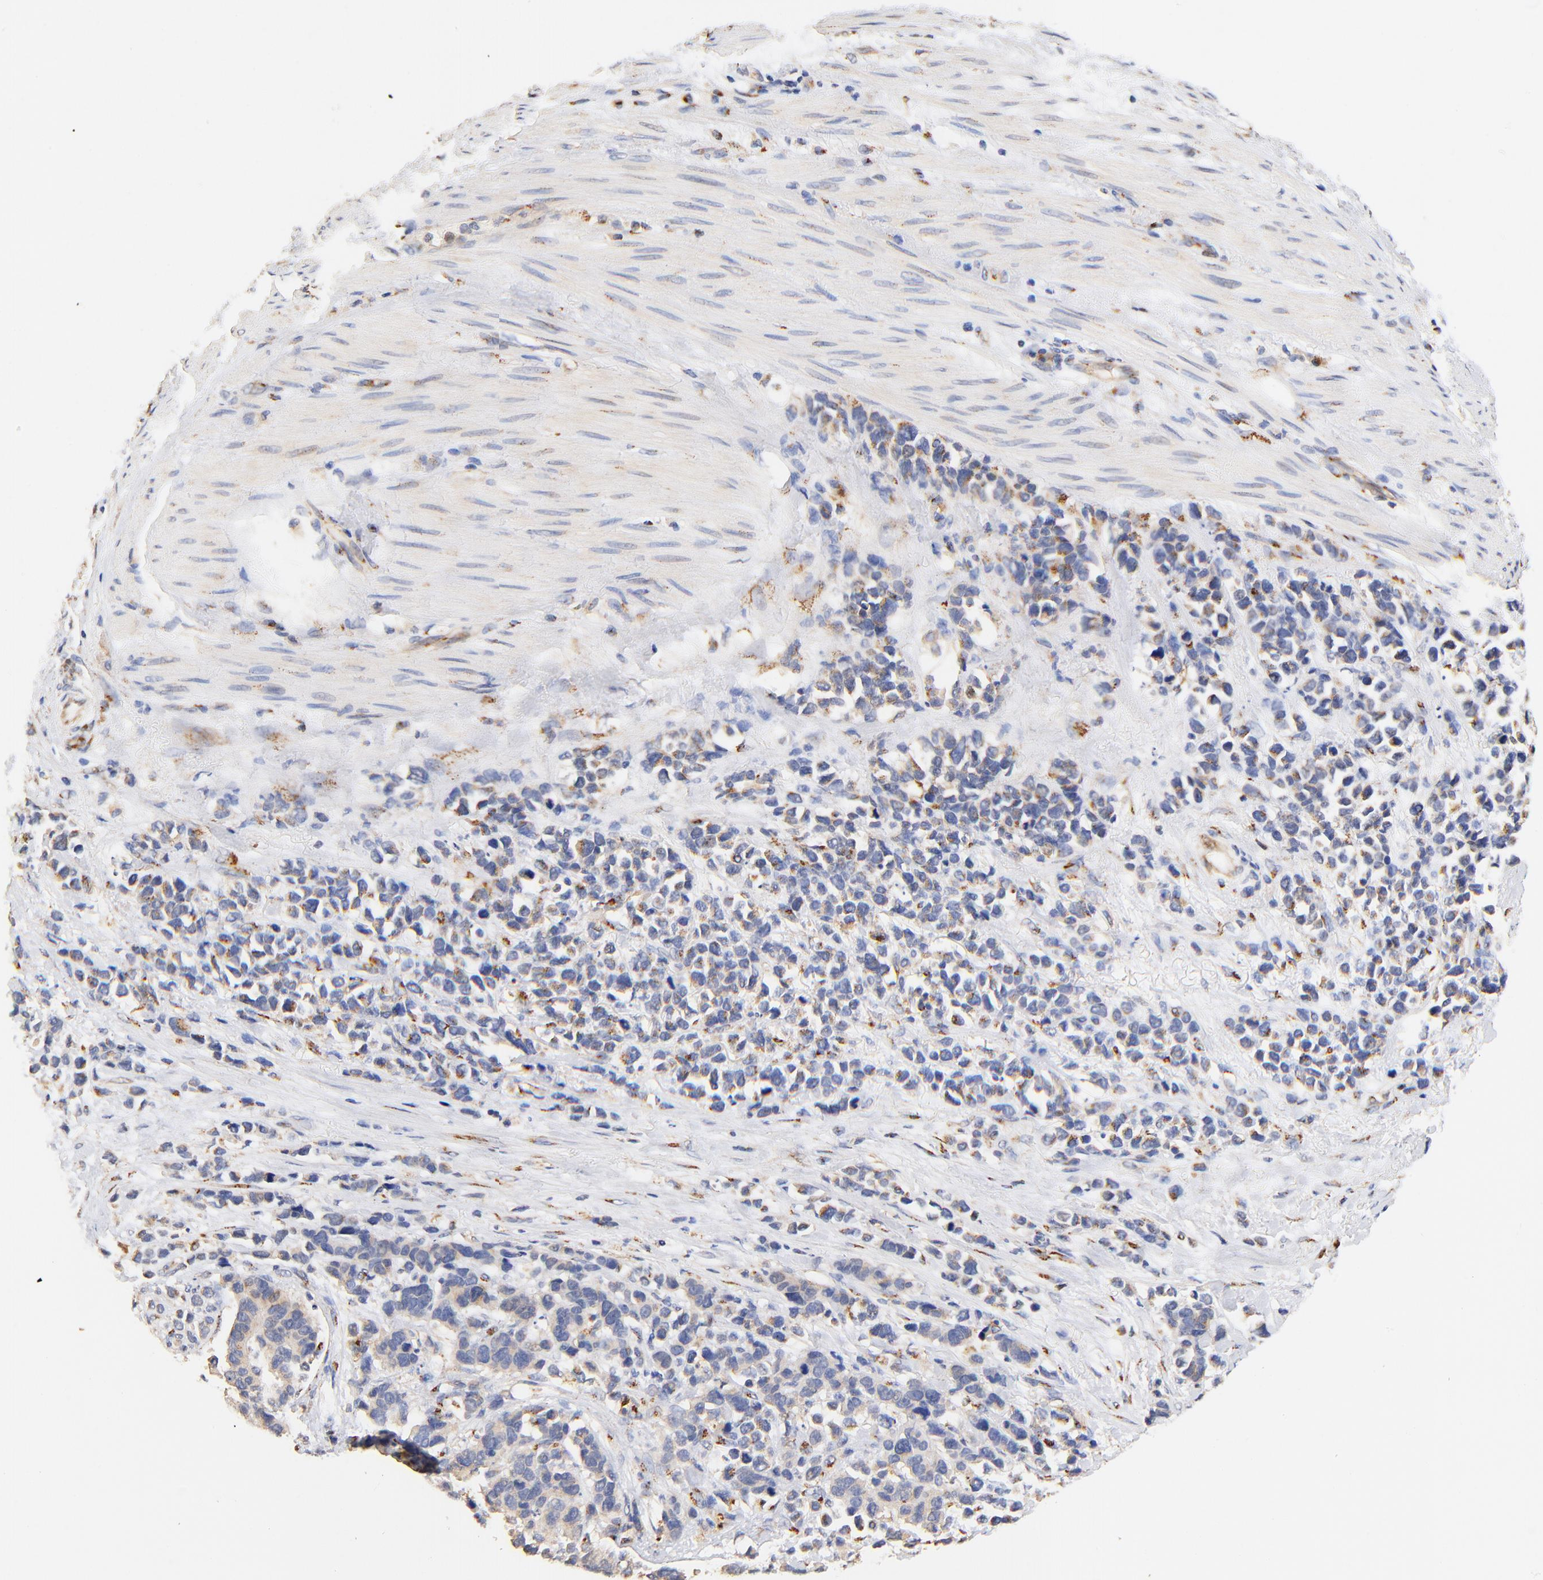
{"staining": {"intensity": "weak", "quantity": ">75%", "location": "cytoplasmic/membranous"}, "tissue": "stomach cancer", "cell_type": "Tumor cells", "image_type": "cancer", "snomed": [{"axis": "morphology", "description": "Adenocarcinoma, NOS"}, {"axis": "topography", "description": "Stomach, upper"}], "caption": "Stomach adenocarcinoma stained with a brown dye shows weak cytoplasmic/membranous positive staining in approximately >75% of tumor cells.", "gene": "FMNL3", "patient": {"sex": "male", "age": 71}}